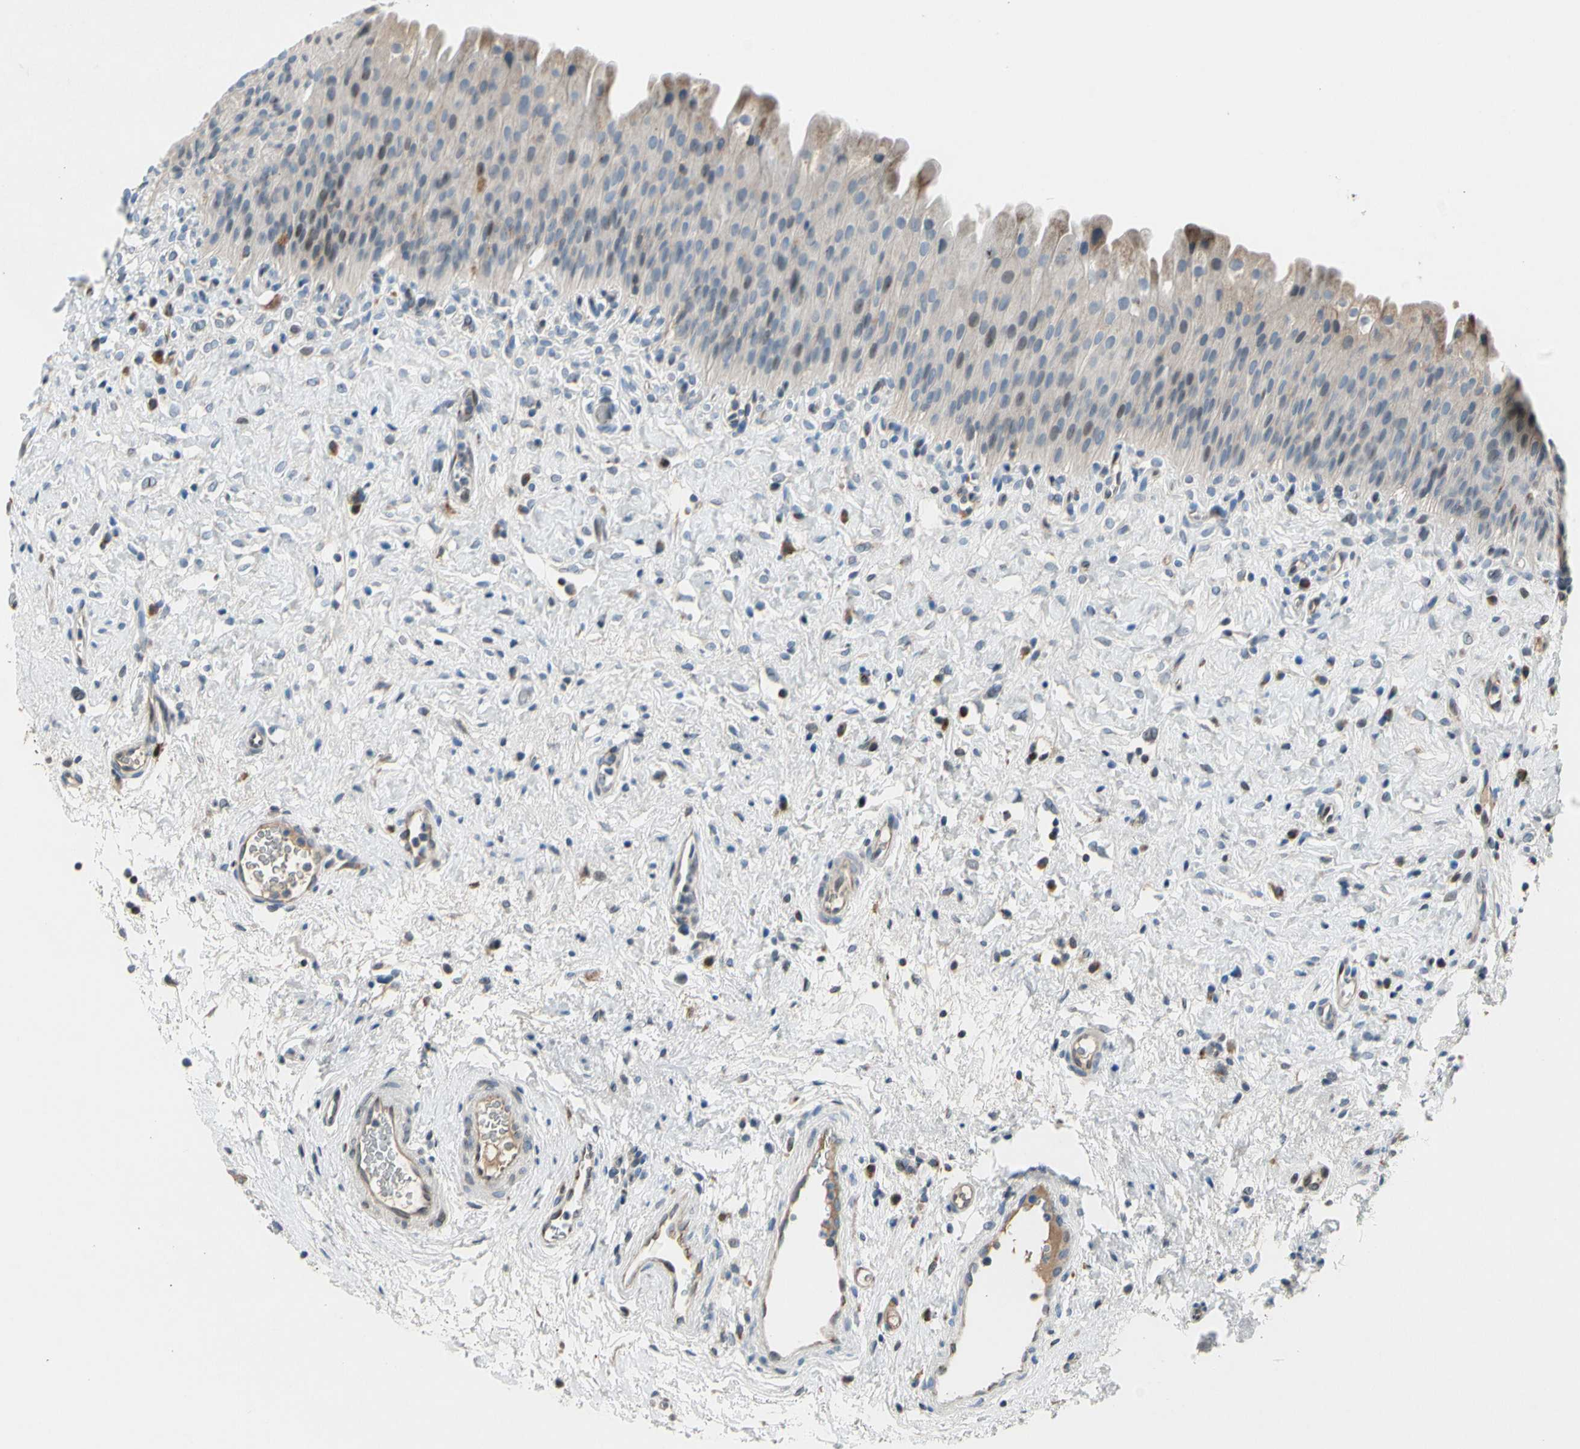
{"staining": {"intensity": "weak", "quantity": "25%-75%", "location": "cytoplasmic/membranous"}, "tissue": "urinary bladder", "cell_type": "Urothelial cells", "image_type": "normal", "snomed": [{"axis": "morphology", "description": "Normal tissue, NOS"}, {"axis": "morphology", "description": "Urothelial carcinoma, High grade"}, {"axis": "topography", "description": "Urinary bladder"}], "caption": "Immunohistochemical staining of unremarkable human urinary bladder exhibits weak cytoplasmic/membranous protein expression in approximately 25%-75% of urothelial cells.", "gene": "NPHP3", "patient": {"sex": "male", "age": 46}}